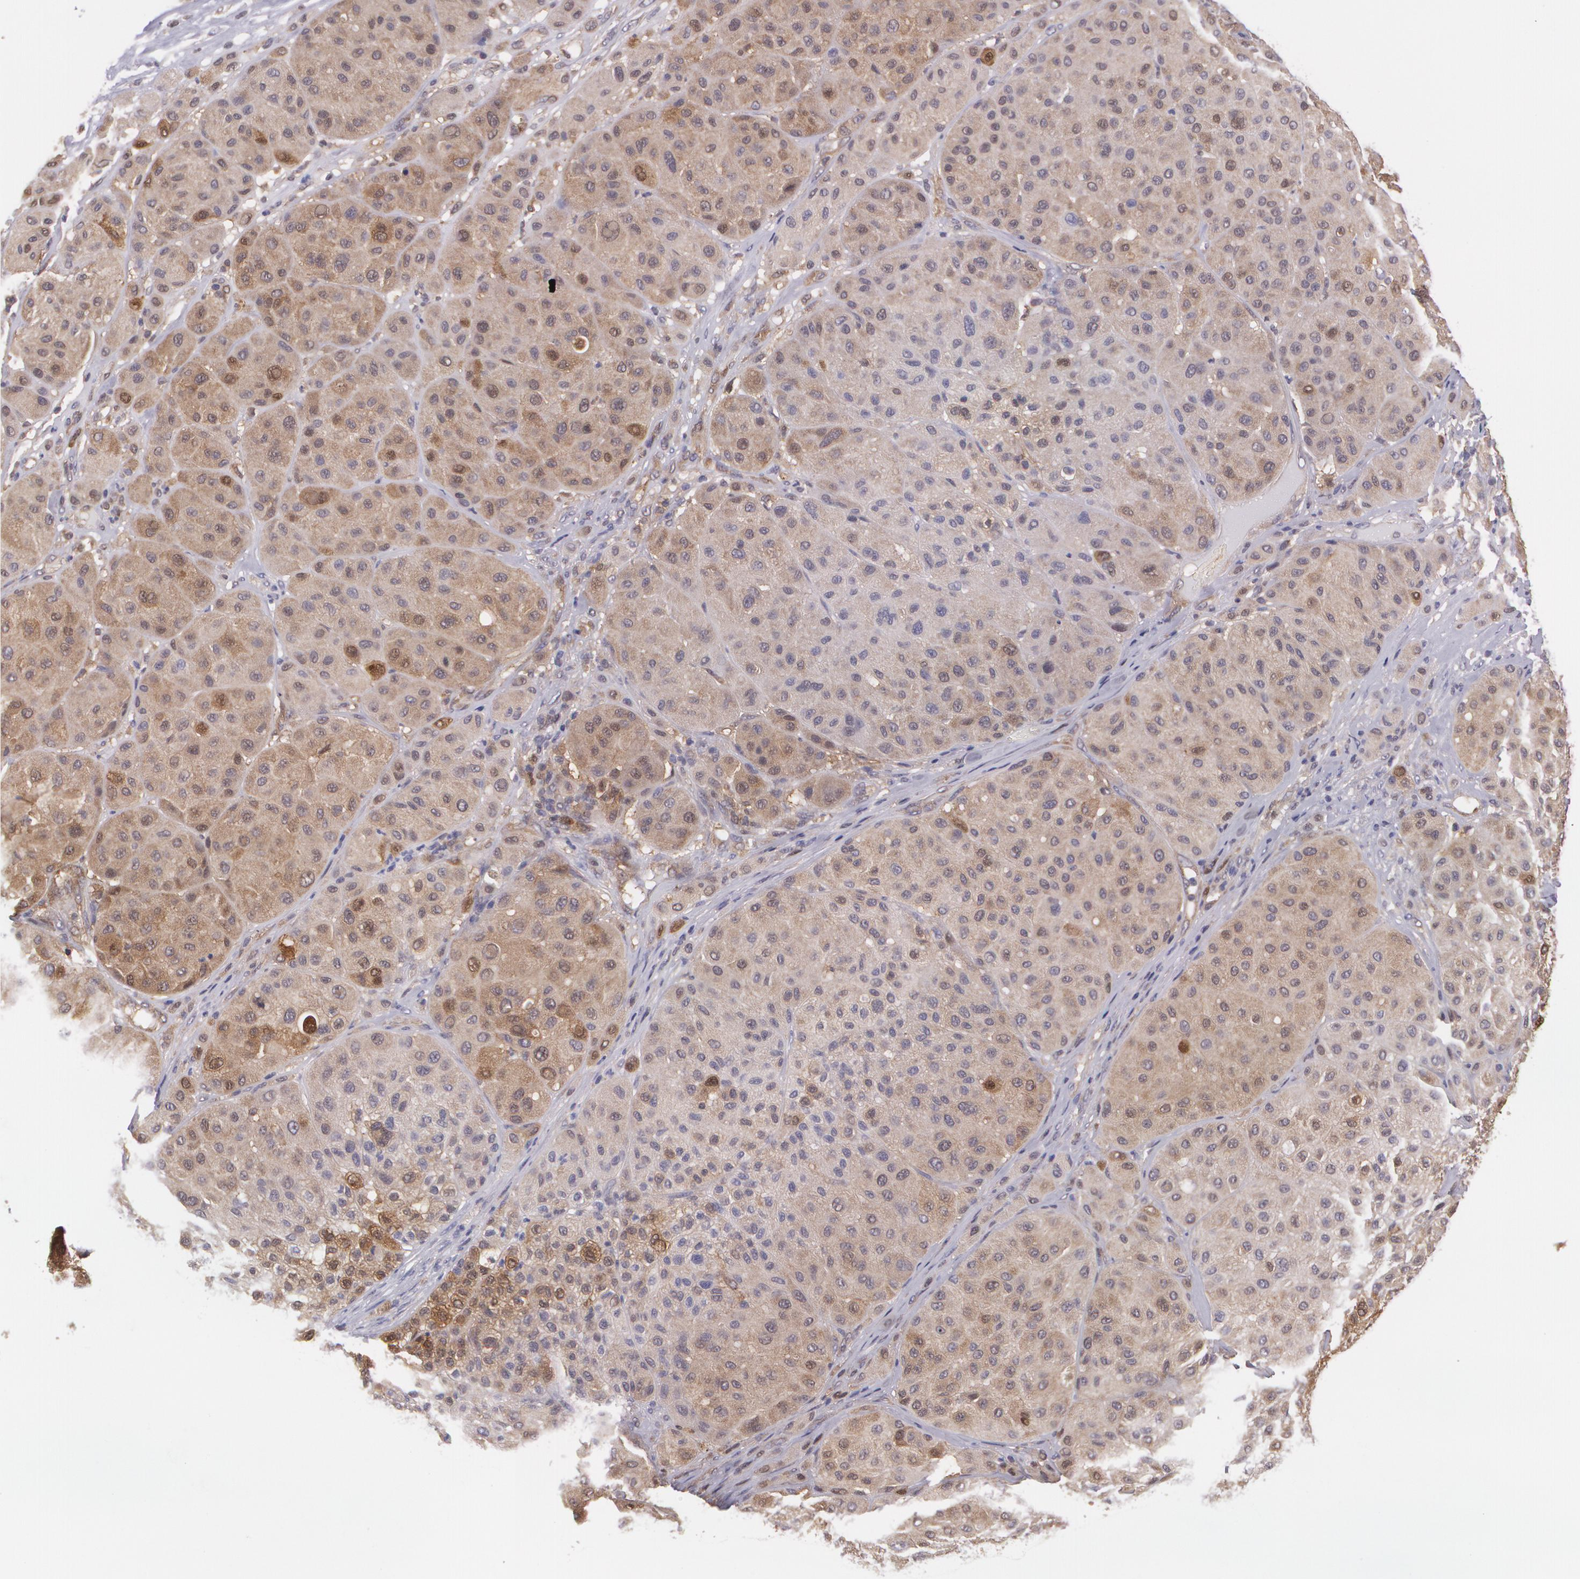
{"staining": {"intensity": "moderate", "quantity": ">75%", "location": "cytoplasmic/membranous"}, "tissue": "melanoma", "cell_type": "Tumor cells", "image_type": "cancer", "snomed": [{"axis": "morphology", "description": "Normal tissue, NOS"}, {"axis": "morphology", "description": "Malignant melanoma, Metastatic site"}, {"axis": "topography", "description": "Skin"}], "caption": "A brown stain labels moderate cytoplasmic/membranous staining of a protein in malignant melanoma (metastatic site) tumor cells. The protein is stained brown, and the nuclei are stained in blue (DAB IHC with brightfield microscopy, high magnification).", "gene": "HSPH1", "patient": {"sex": "male", "age": 41}}